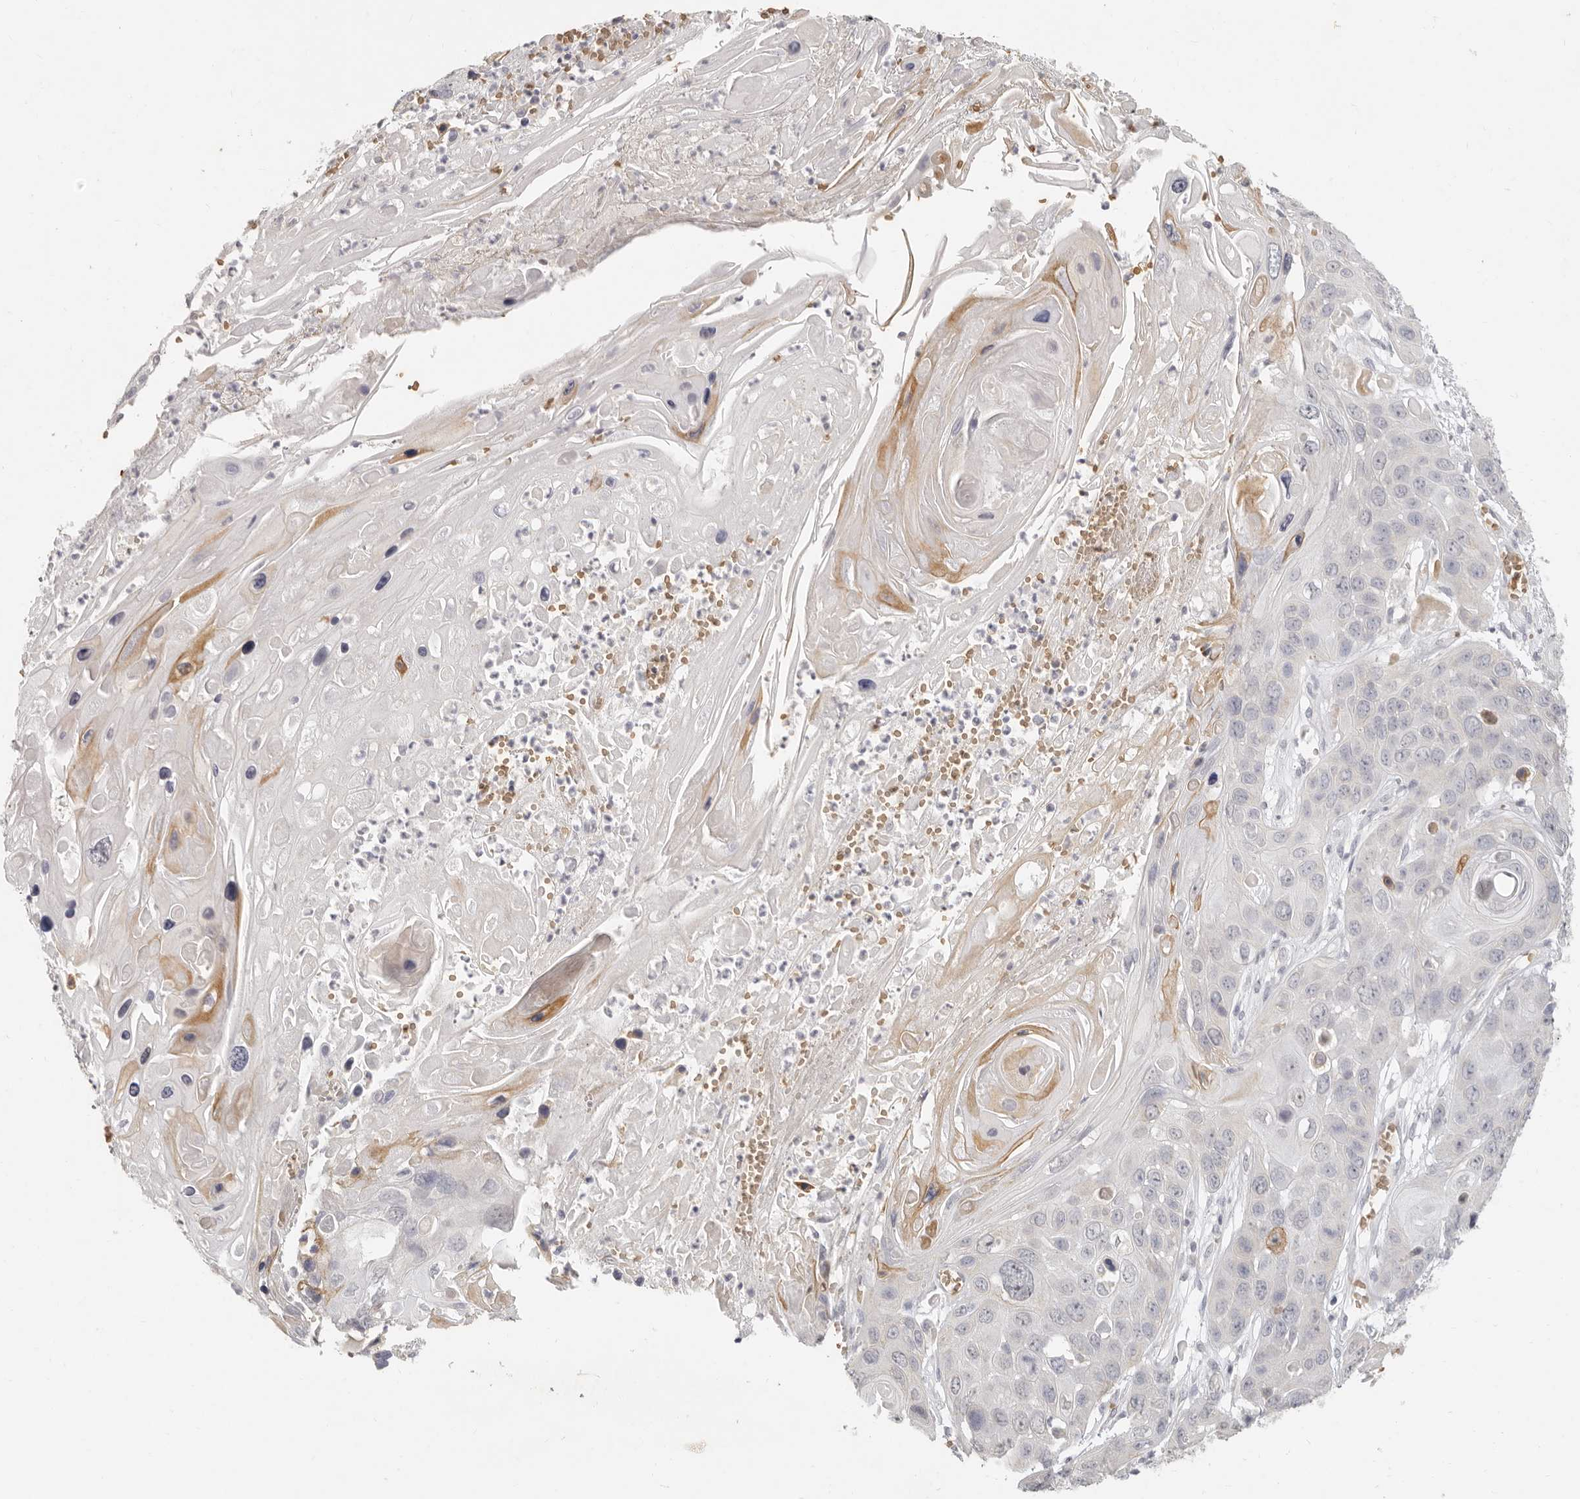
{"staining": {"intensity": "negative", "quantity": "none", "location": "none"}, "tissue": "skin cancer", "cell_type": "Tumor cells", "image_type": "cancer", "snomed": [{"axis": "morphology", "description": "Squamous cell carcinoma, NOS"}, {"axis": "topography", "description": "Skin"}], "caption": "Immunohistochemical staining of human skin cancer (squamous cell carcinoma) demonstrates no significant positivity in tumor cells.", "gene": "NIBAN1", "patient": {"sex": "male", "age": 55}}